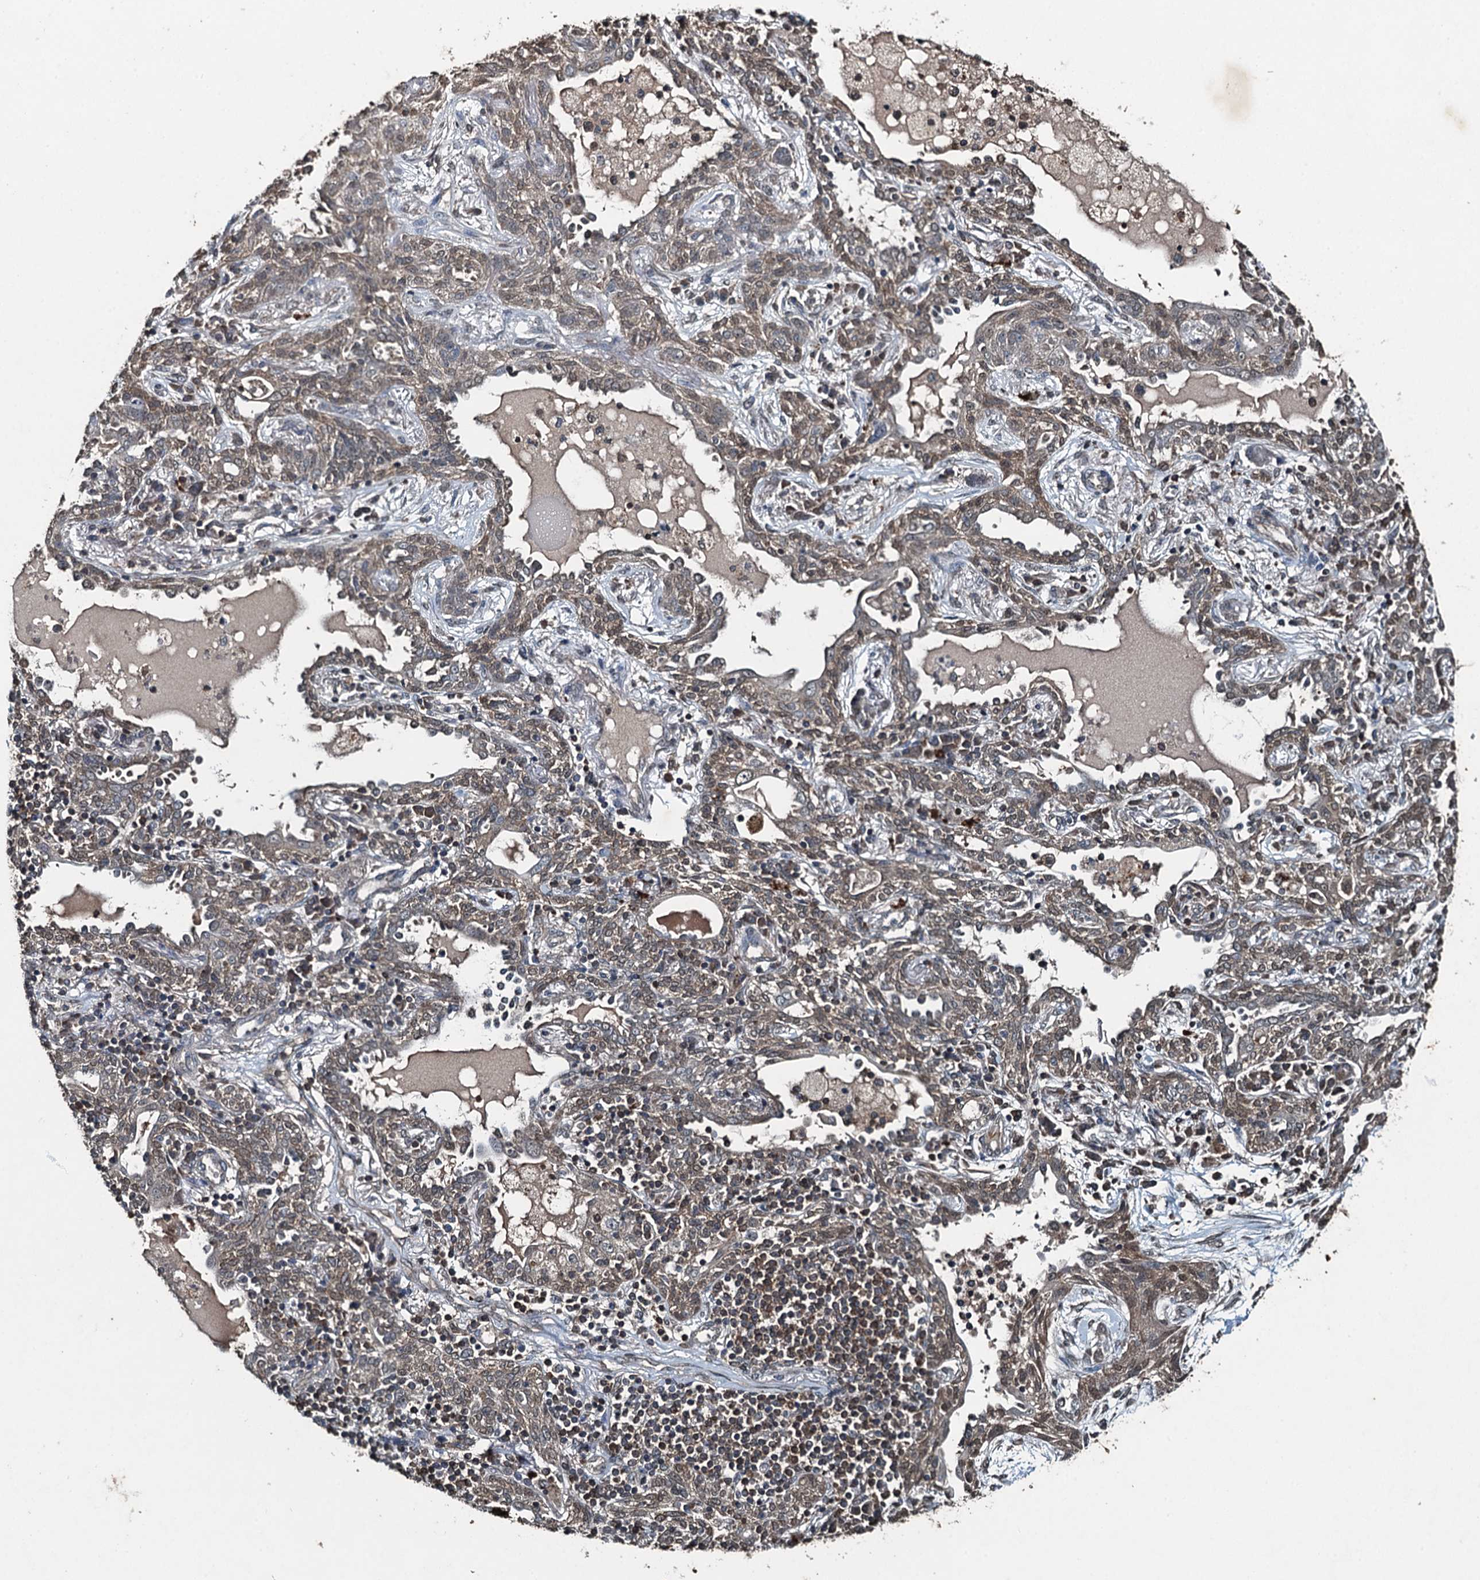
{"staining": {"intensity": "weak", "quantity": "25%-75%", "location": "cytoplasmic/membranous"}, "tissue": "lung cancer", "cell_type": "Tumor cells", "image_type": "cancer", "snomed": [{"axis": "morphology", "description": "Squamous cell carcinoma, NOS"}, {"axis": "topography", "description": "Lung"}], "caption": "Immunohistochemical staining of lung cancer shows low levels of weak cytoplasmic/membranous protein positivity in approximately 25%-75% of tumor cells. The protein of interest is stained brown, and the nuclei are stained in blue (DAB IHC with brightfield microscopy, high magnification).", "gene": "TCTN1", "patient": {"sex": "female", "age": 70}}